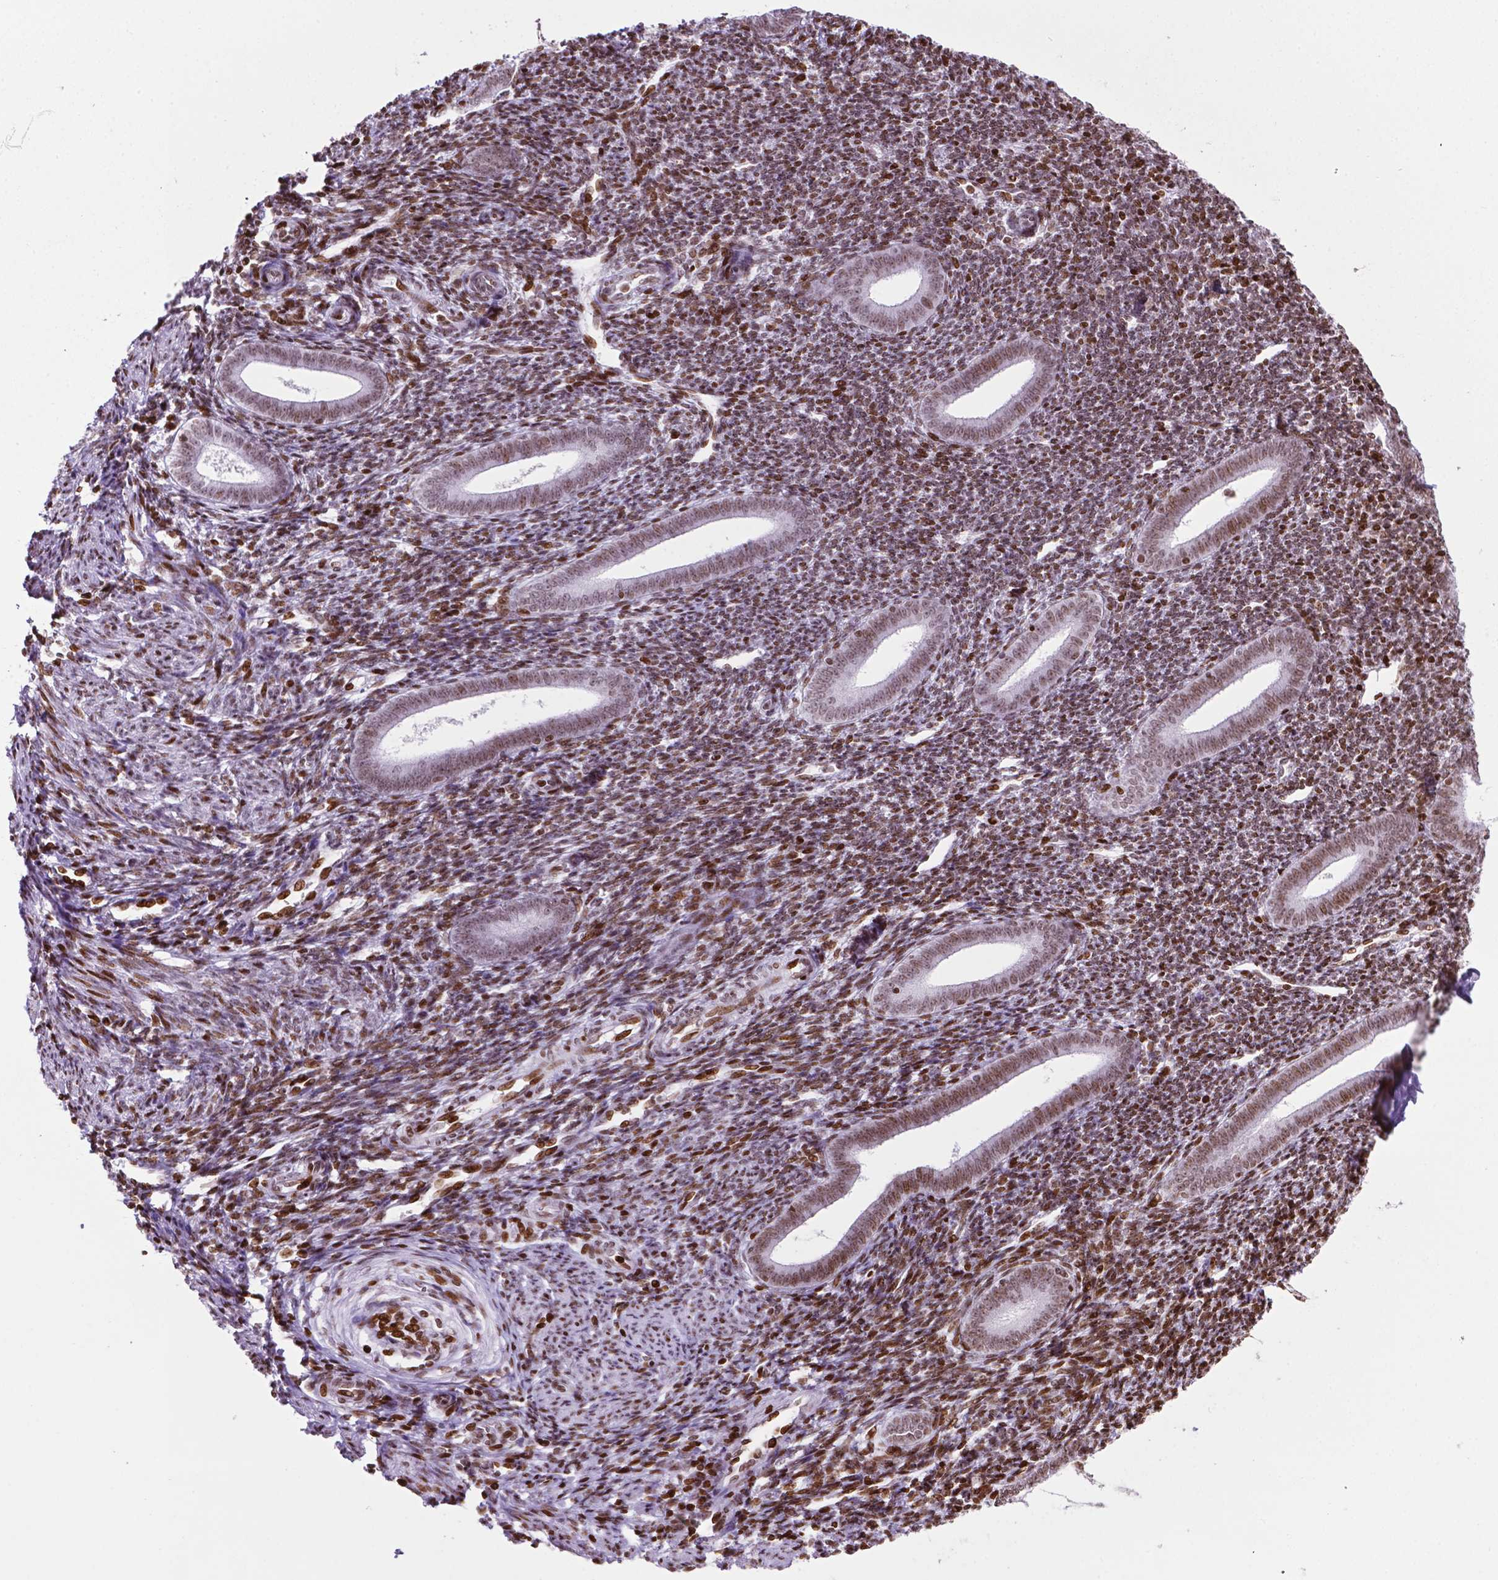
{"staining": {"intensity": "moderate", "quantity": ">75%", "location": "nuclear"}, "tissue": "endometrium", "cell_type": "Cells in endometrial stroma", "image_type": "normal", "snomed": [{"axis": "morphology", "description": "Normal tissue, NOS"}, {"axis": "topography", "description": "Endometrium"}], "caption": "Endometrium stained with DAB IHC displays medium levels of moderate nuclear positivity in approximately >75% of cells in endometrial stroma.", "gene": "TMEM250", "patient": {"sex": "female", "age": 25}}